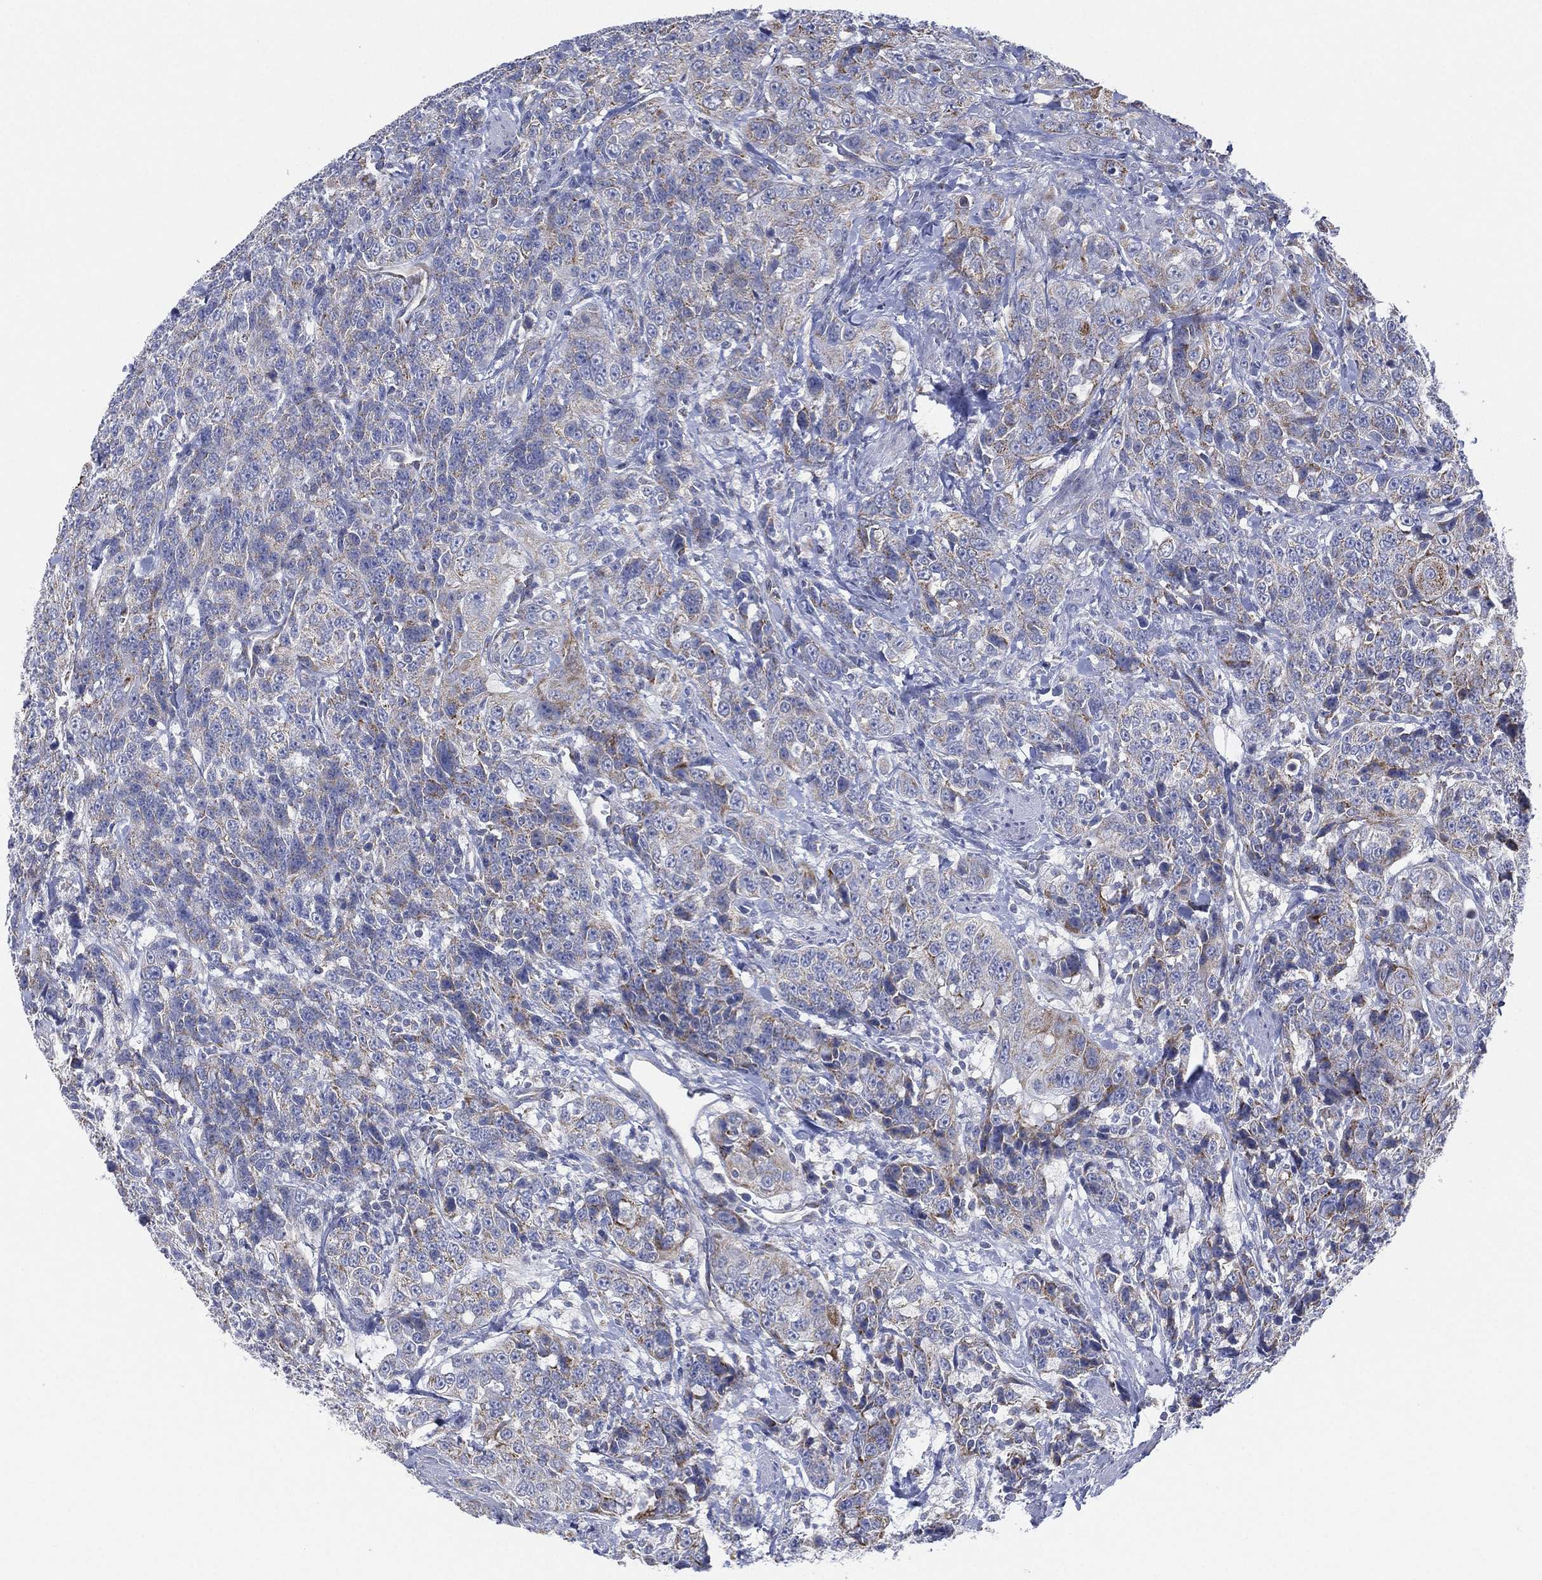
{"staining": {"intensity": "moderate", "quantity": "25%-75%", "location": "cytoplasmic/membranous"}, "tissue": "urothelial cancer", "cell_type": "Tumor cells", "image_type": "cancer", "snomed": [{"axis": "morphology", "description": "Urothelial carcinoma, NOS"}, {"axis": "morphology", "description": "Urothelial carcinoma, High grade"}, {"axis": "topography", "description": "Urinary bladder"}], "caption": "Protein staining exhibits moderate cytoplasmic/membranous staining in approximately 25%-75% of tumor cells in urothelial cancer. Immunohistochemistry (ihc) stains the protein of interest in brown and the nuclei are stained blue.", "gene": "INA", "patient": {"sex": "female", "age": 73}}